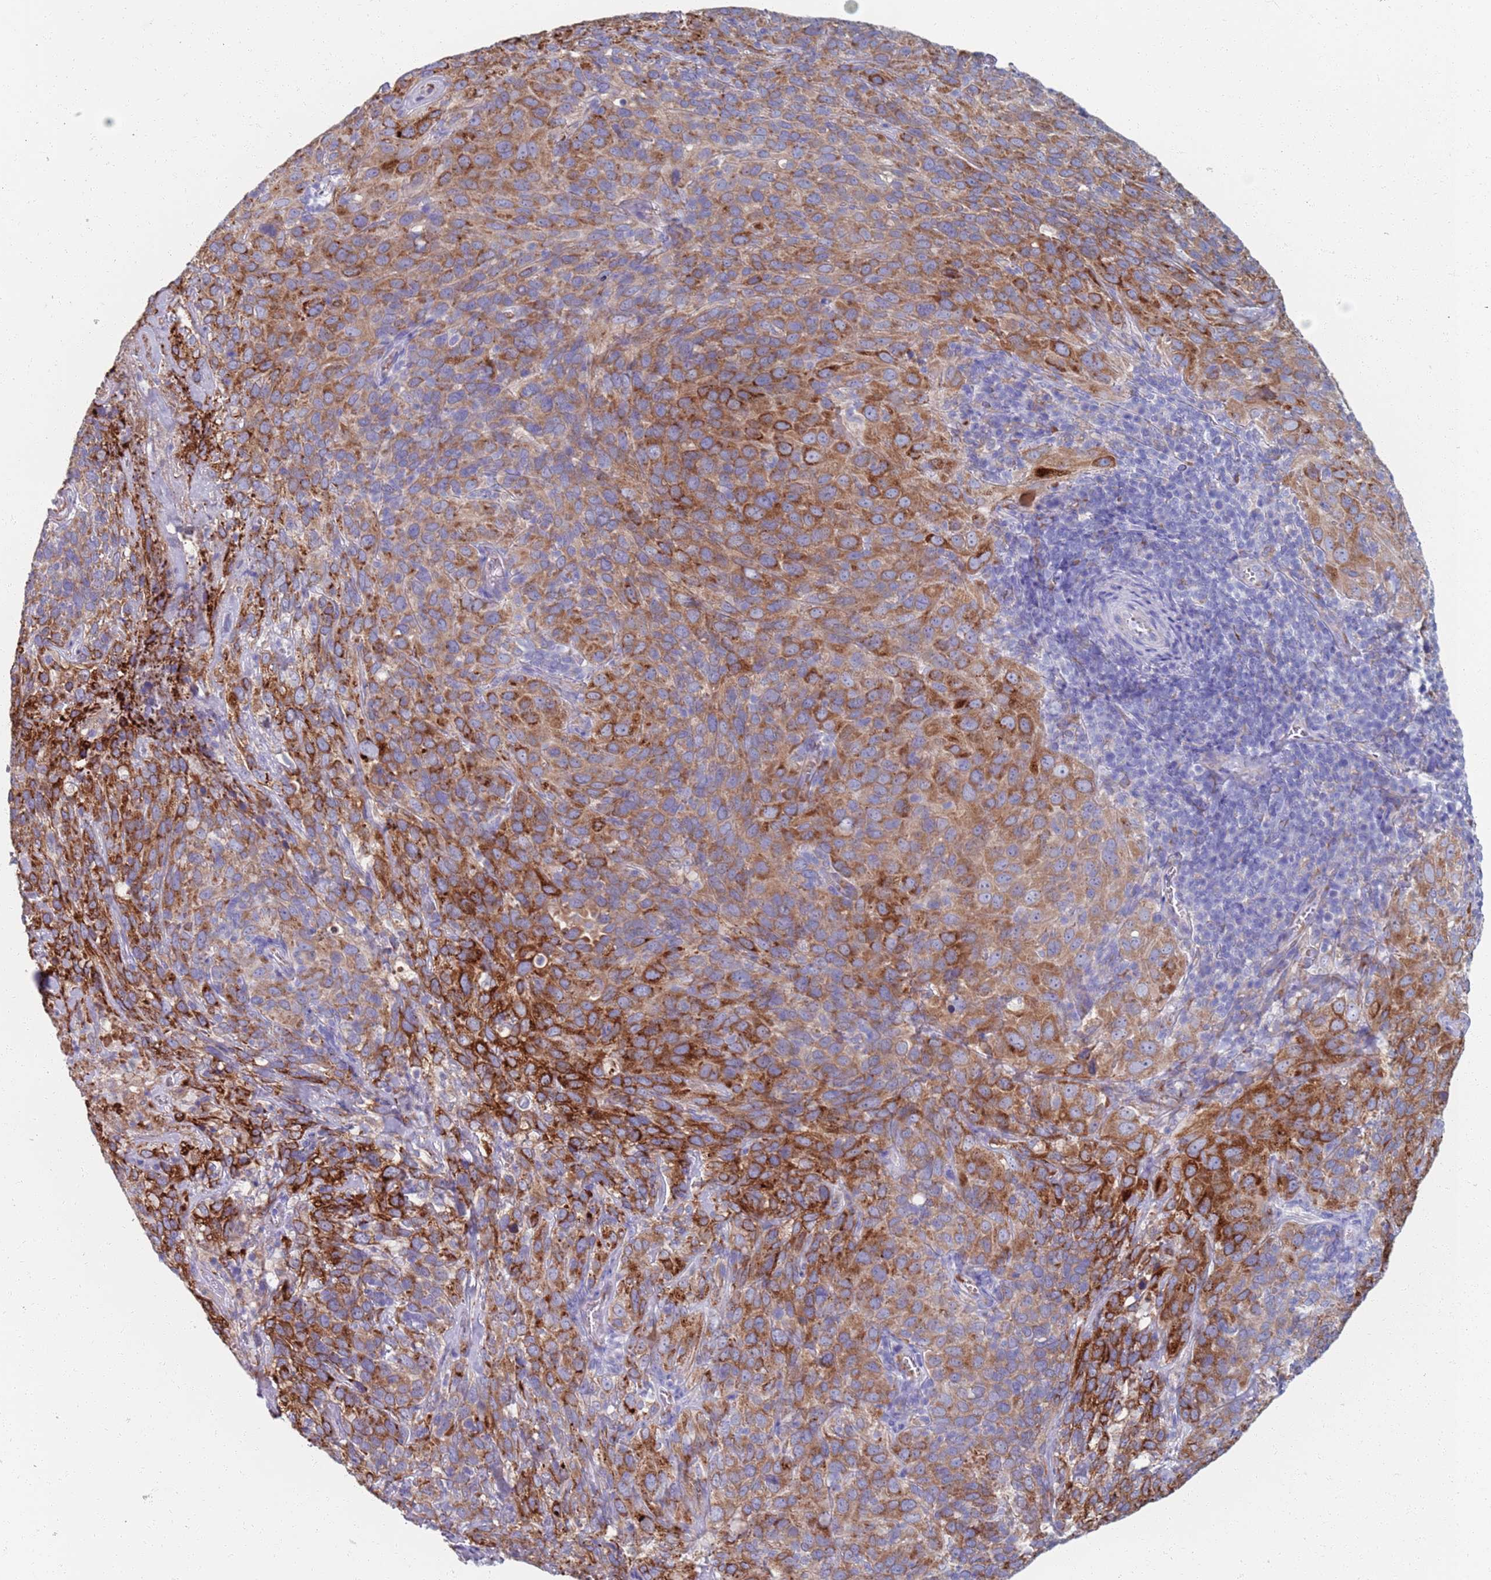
{"staining": {"intensity": "strong", "quantity": "25%-75%", "location": "cytoplasmic/membranous"}, "tissue": "cervical cancer", "cell_type": "Tumor cells", "image_type": "cancer", "snomed": [{"axis": "morphology", "description": "Squamous cell carcinoma, NOS"}, {"axis": "topography", "description": "Cervix"}], "caption": "Squamous cell carcinoma (cervical) tissue reveals strong cytoplasmic/membranous staining in about 25%-75% of tumor cells, visualized by immunohistochemistry.", "gene": "PLOD1", "patient": {"sex": "female", "age": 51}}